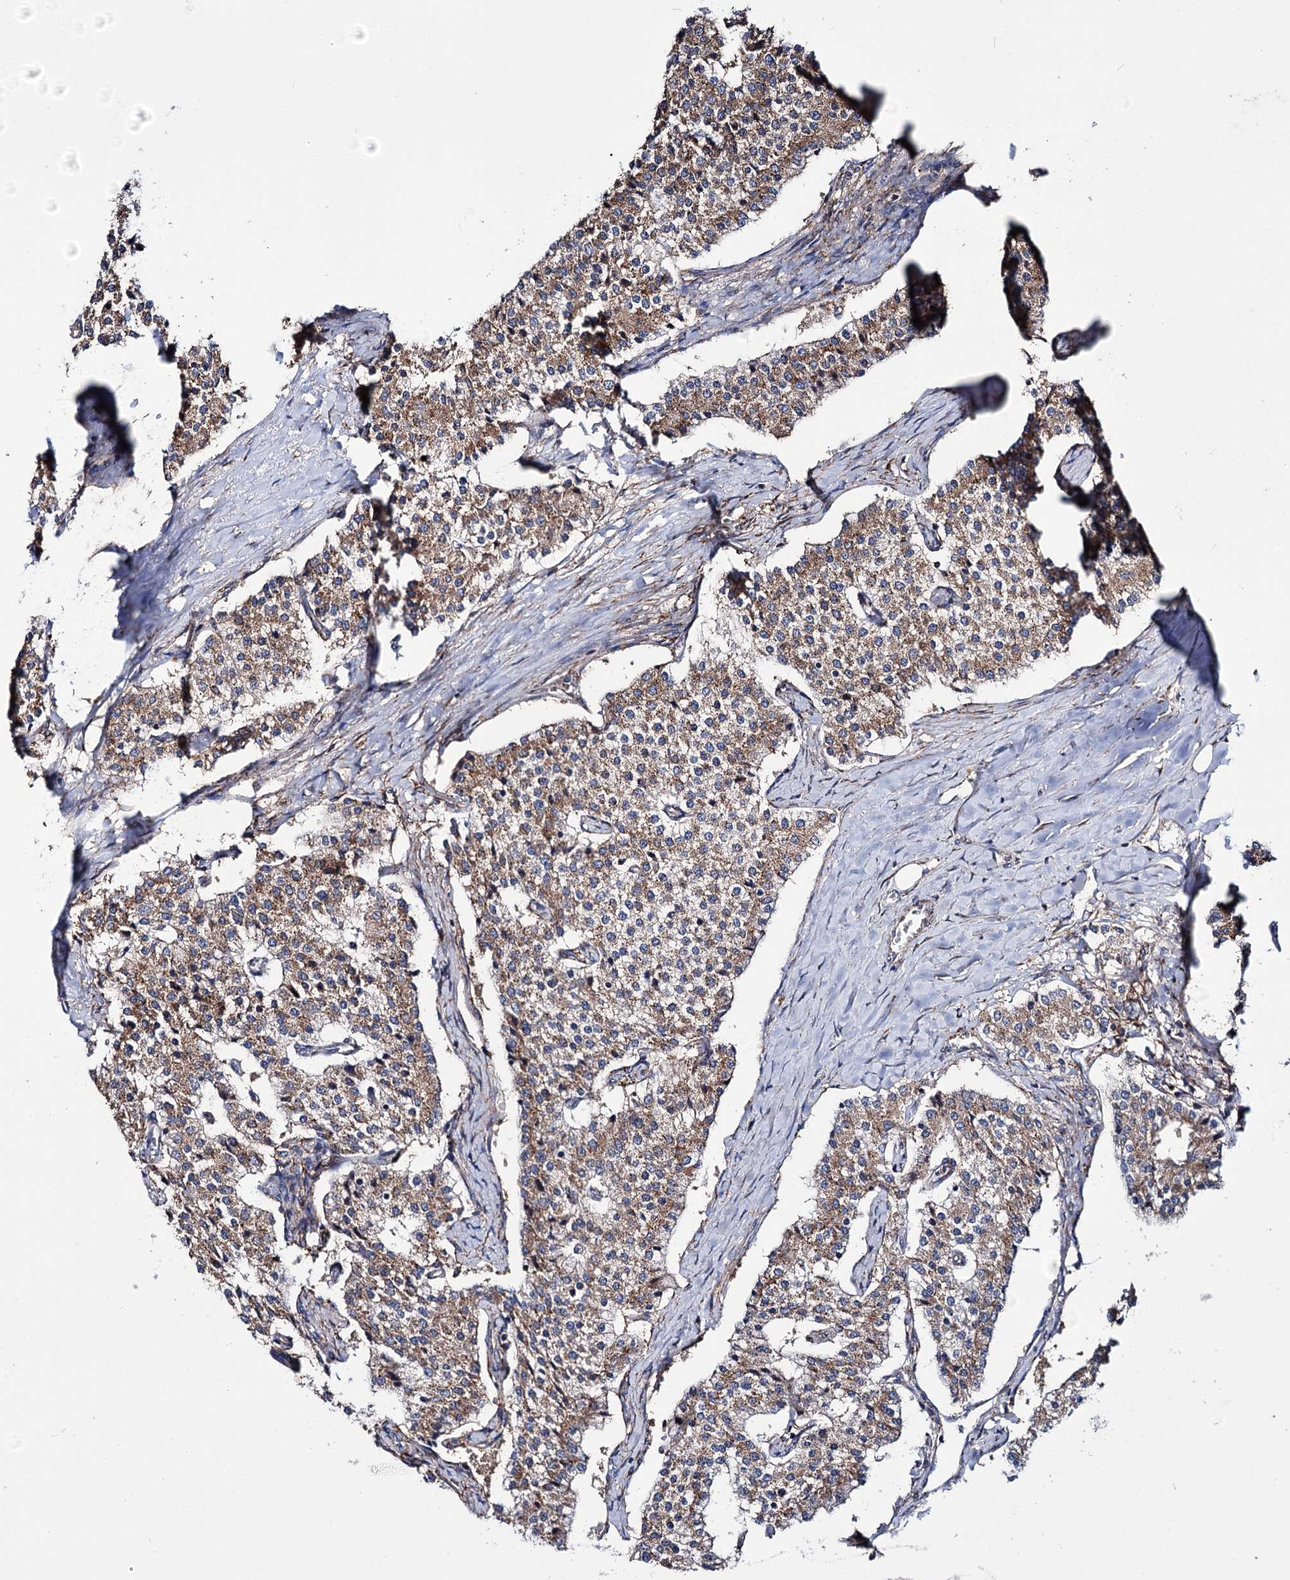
{"staining": {"intensity": "moderate", "quantity": ">75%", "location": "cytoplasmic/membranous"}, "tissue": "carcinoid", "cell_type": "Tumor cells", "image_type": "cancer", "snomed": [{"axis": "morphology", "description": "Carcinoid, malignant, NOS"}, {"axis": "topography", "description": "Colon"}], "caption": "A brown stain labels moderate cytoplasmic/membranous positivity of a protein in malignant carcinoid tumor cells.", "gene": "DEF6", "patient": {"sex": "female", "age": 52}}